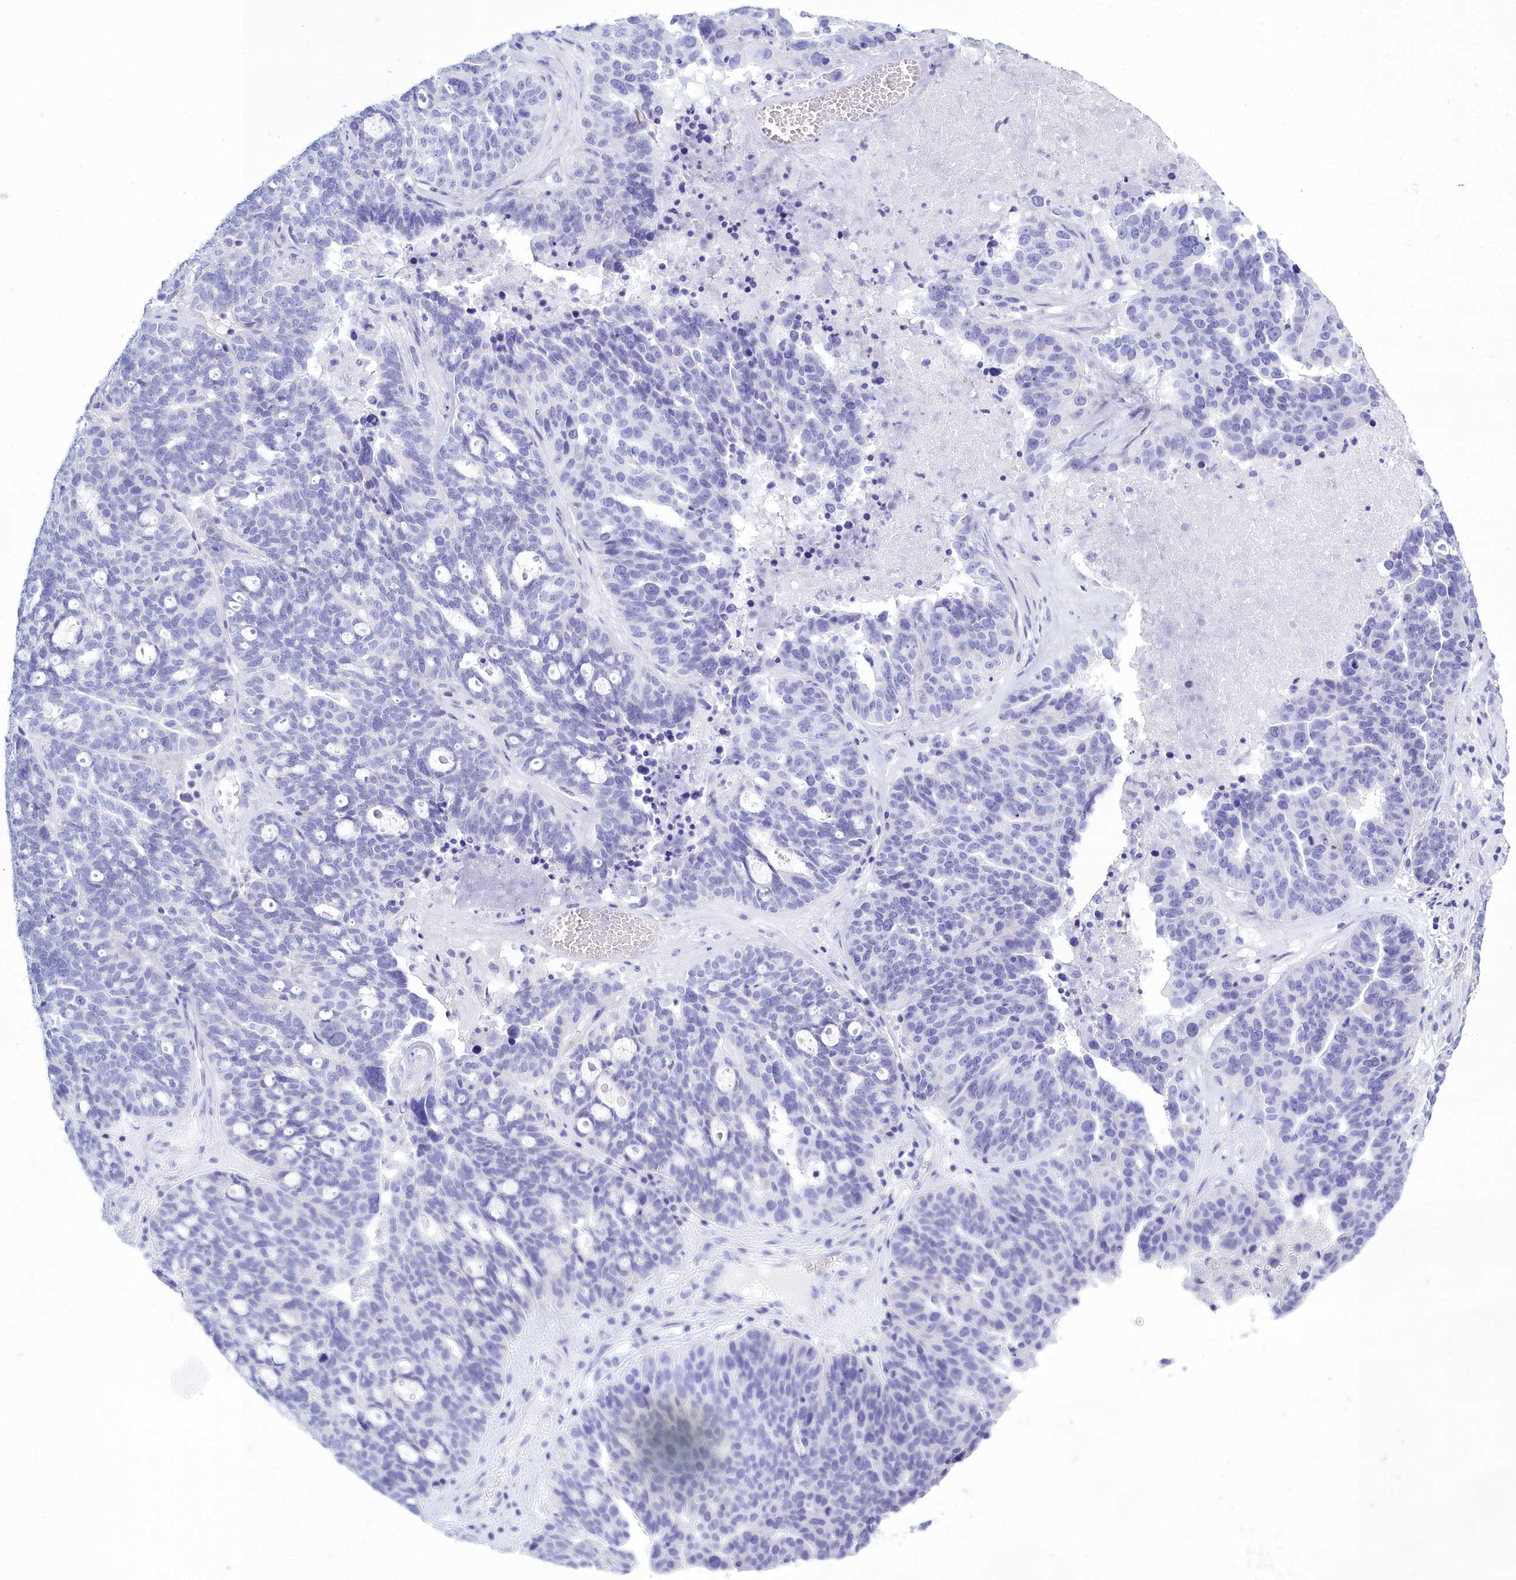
{"staining": {"intensity": "negative", "quantity": "none", "location": "none"}, "tissue": "ovarian cancer", "cell_type": "Tumor cells", "image_type": "cancer", "snomed": [{"axis": "morphology", "description": "Cystadenocarcinoma, serous, NOS"}, {"axis": "topography", "description": "Ovary"}], "caption": "This is an immunohistochemistry photomicrograph of serous cystadenocarcinoma (ovarian). There is no positivity in tumor cells.", "gene": "TMEM97", "patient": {"sex": "female", "age": 59}}